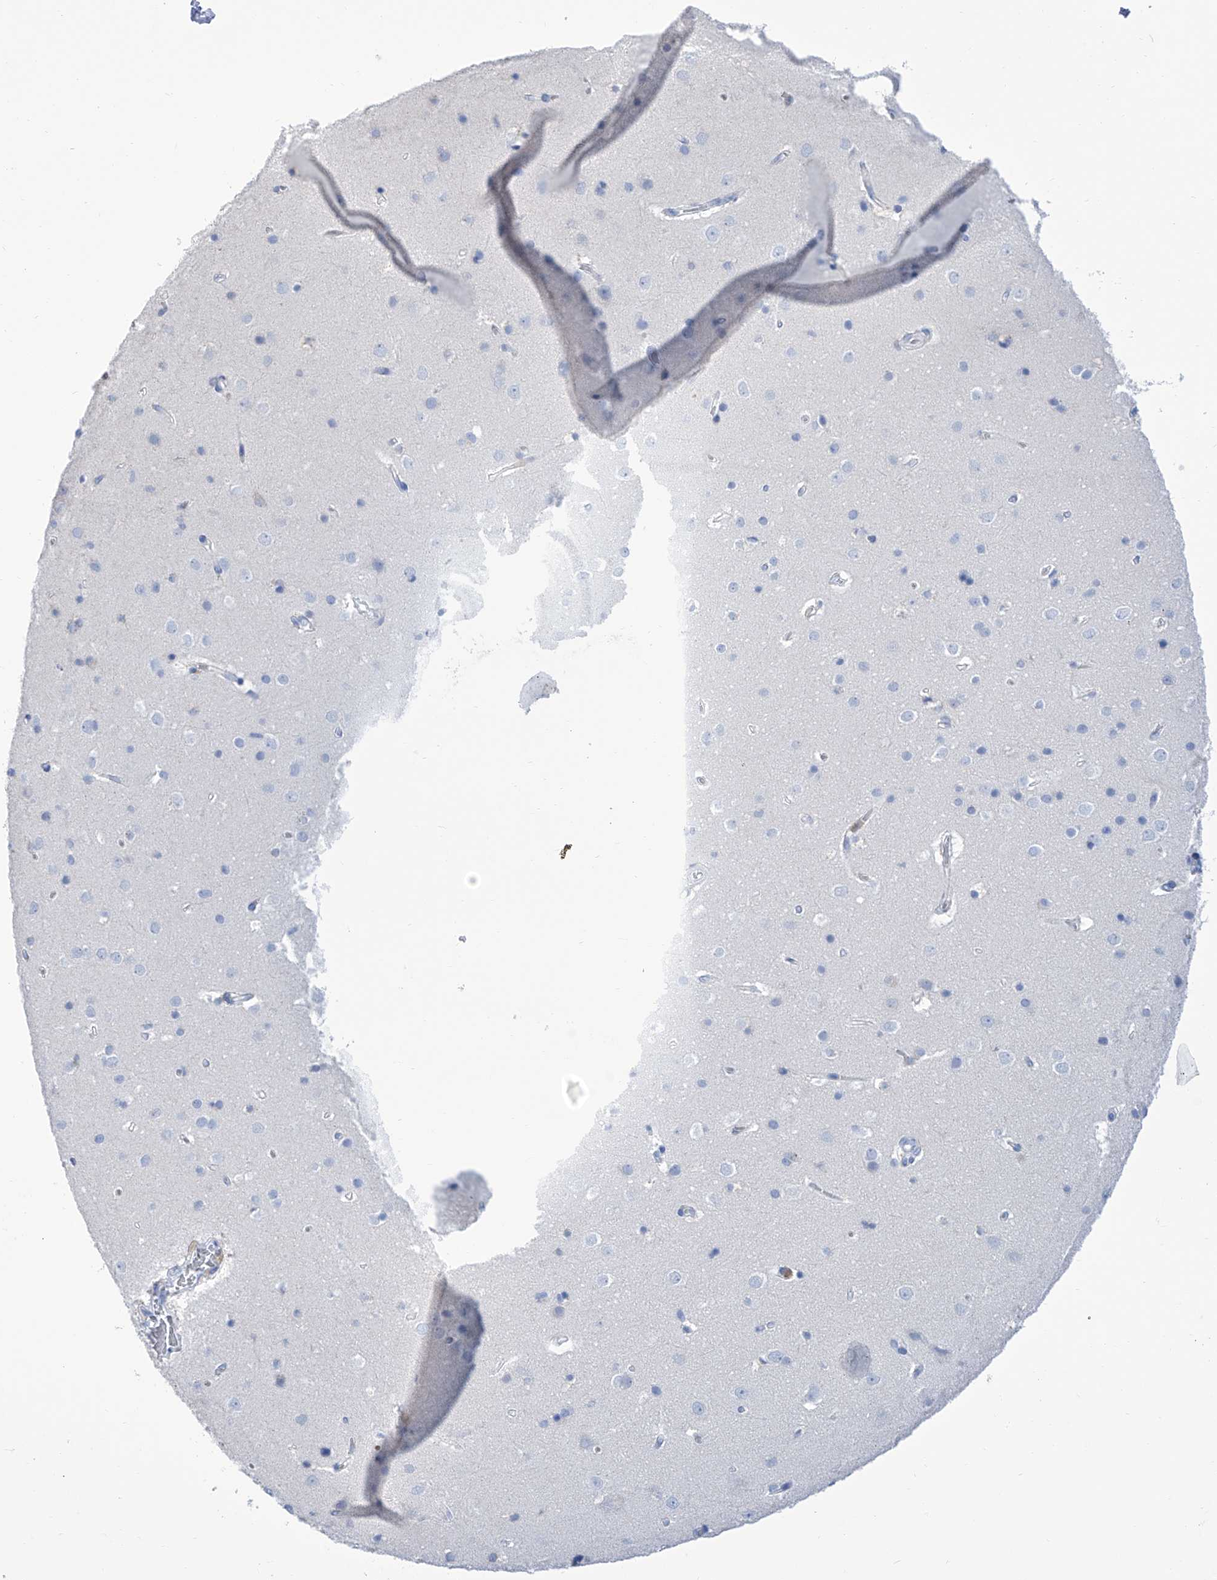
{"staining": {"intensity": "negative", "quantity": "none", "location": "none"}, "tissue": "cerebral cortex", "cell_type": "Endothelial cells", "image_type": "normal", "snomed": [{"axis": "morphology", "description": "Normal tissue, NOS"}, {"axis": "topography", "description": "Cerebral cortex"}], "caption": "A high-resolution histopathology image shows immunohistochemistry staining of unremarkable cerebral cortex, which shows no significant staining in endothelial cells. (DAB immunohistochemistry, high magnification).", "gene": "IMPA2", "patient": {"sex": "male", "age": 54}}